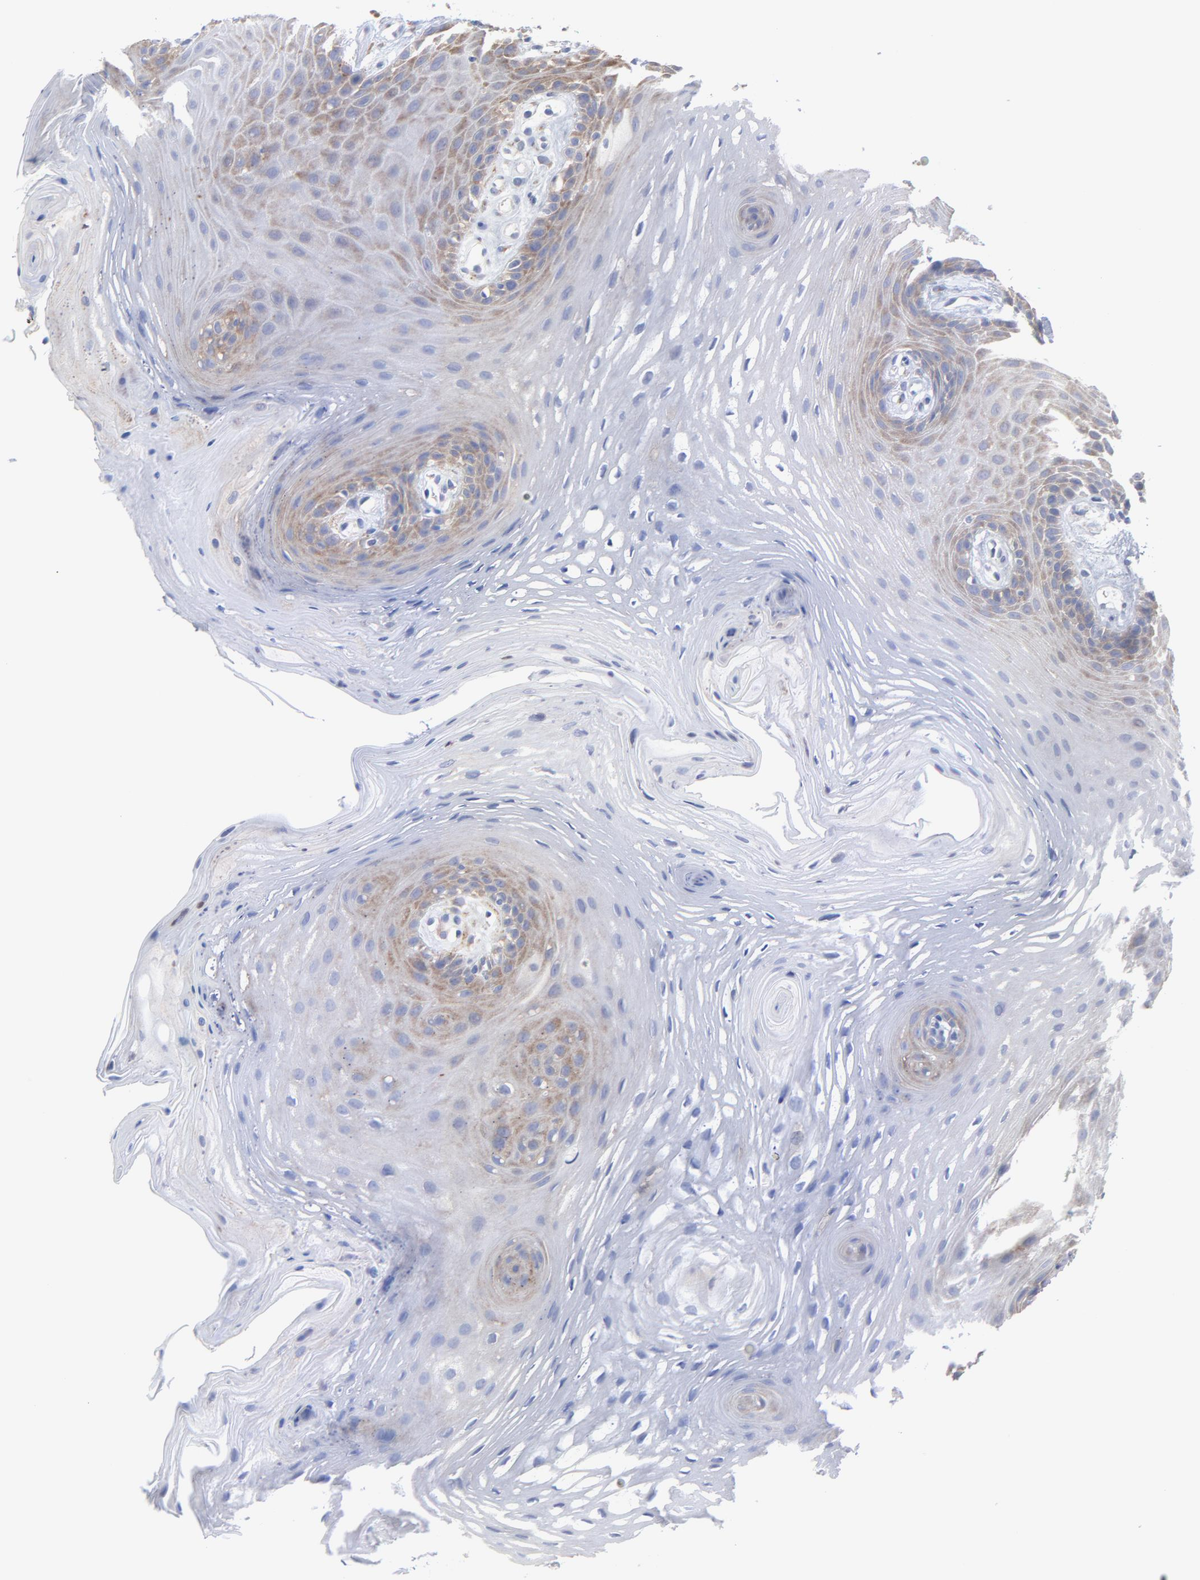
{"staining": {"intensity": "weak", "quantity": "25%-75%", "location": "cytoplasmic/membranous"}, "tissue": "oral mucosa", "cell_type": "Squamous epithelial cells", "image_type": "normal", "snomed": [{"axis": "morphology", "description": "Normal tissue, NOS"}, {"axis": "topography", "description": "Oral tissue"}], "caption": "Protein positivity by immunohistochemistry displays weak cytoplasmic/membranous positivity in about 25%-75% of squamous epithelial cells in unremarkable oral mucosa.", "gene": "CPE", "patient": {"sex": "male", "age": 62}}